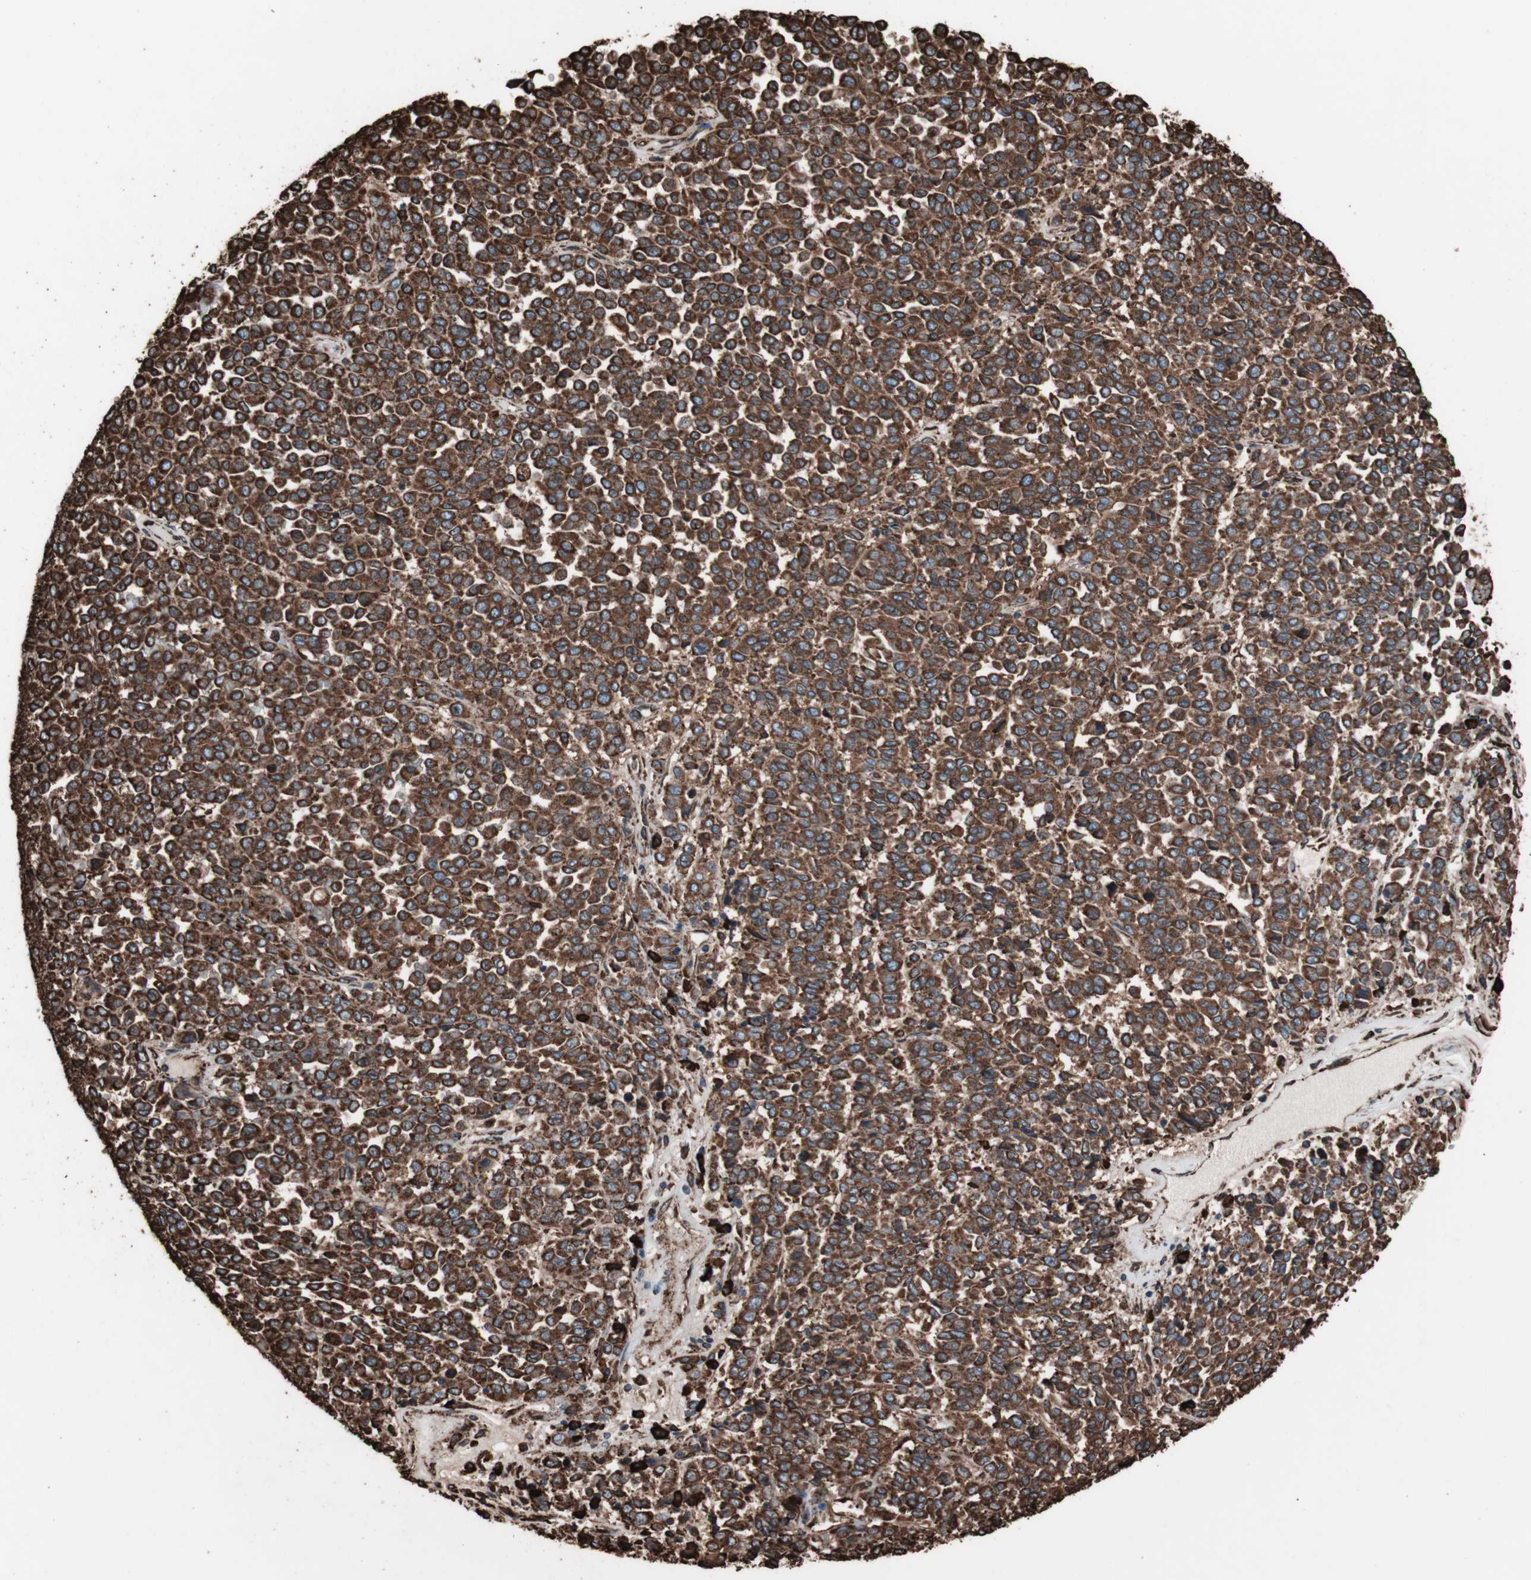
{"staining": {"intensity": "strong", "quantity": ">75%", "location": "cytoplasmic/membranous"}, "tissue": "melanoma", "cell_type": "Tumor cells", "image_type": "cancer", "snomed": [{"axis": "morphology", "description": "Malignant melanoma, Metastatic site"}, {"axis": "topography", "description": "Pancreas"}], "caption": "The micrograph displays immunohistochemical staining of melanoma. There is strong cytoplasmic/membranous staining is appreciated in approximately >75% of tumor cells.", "gene": "HSP90B1", "patient": {"sex": "female", "age": 30}}